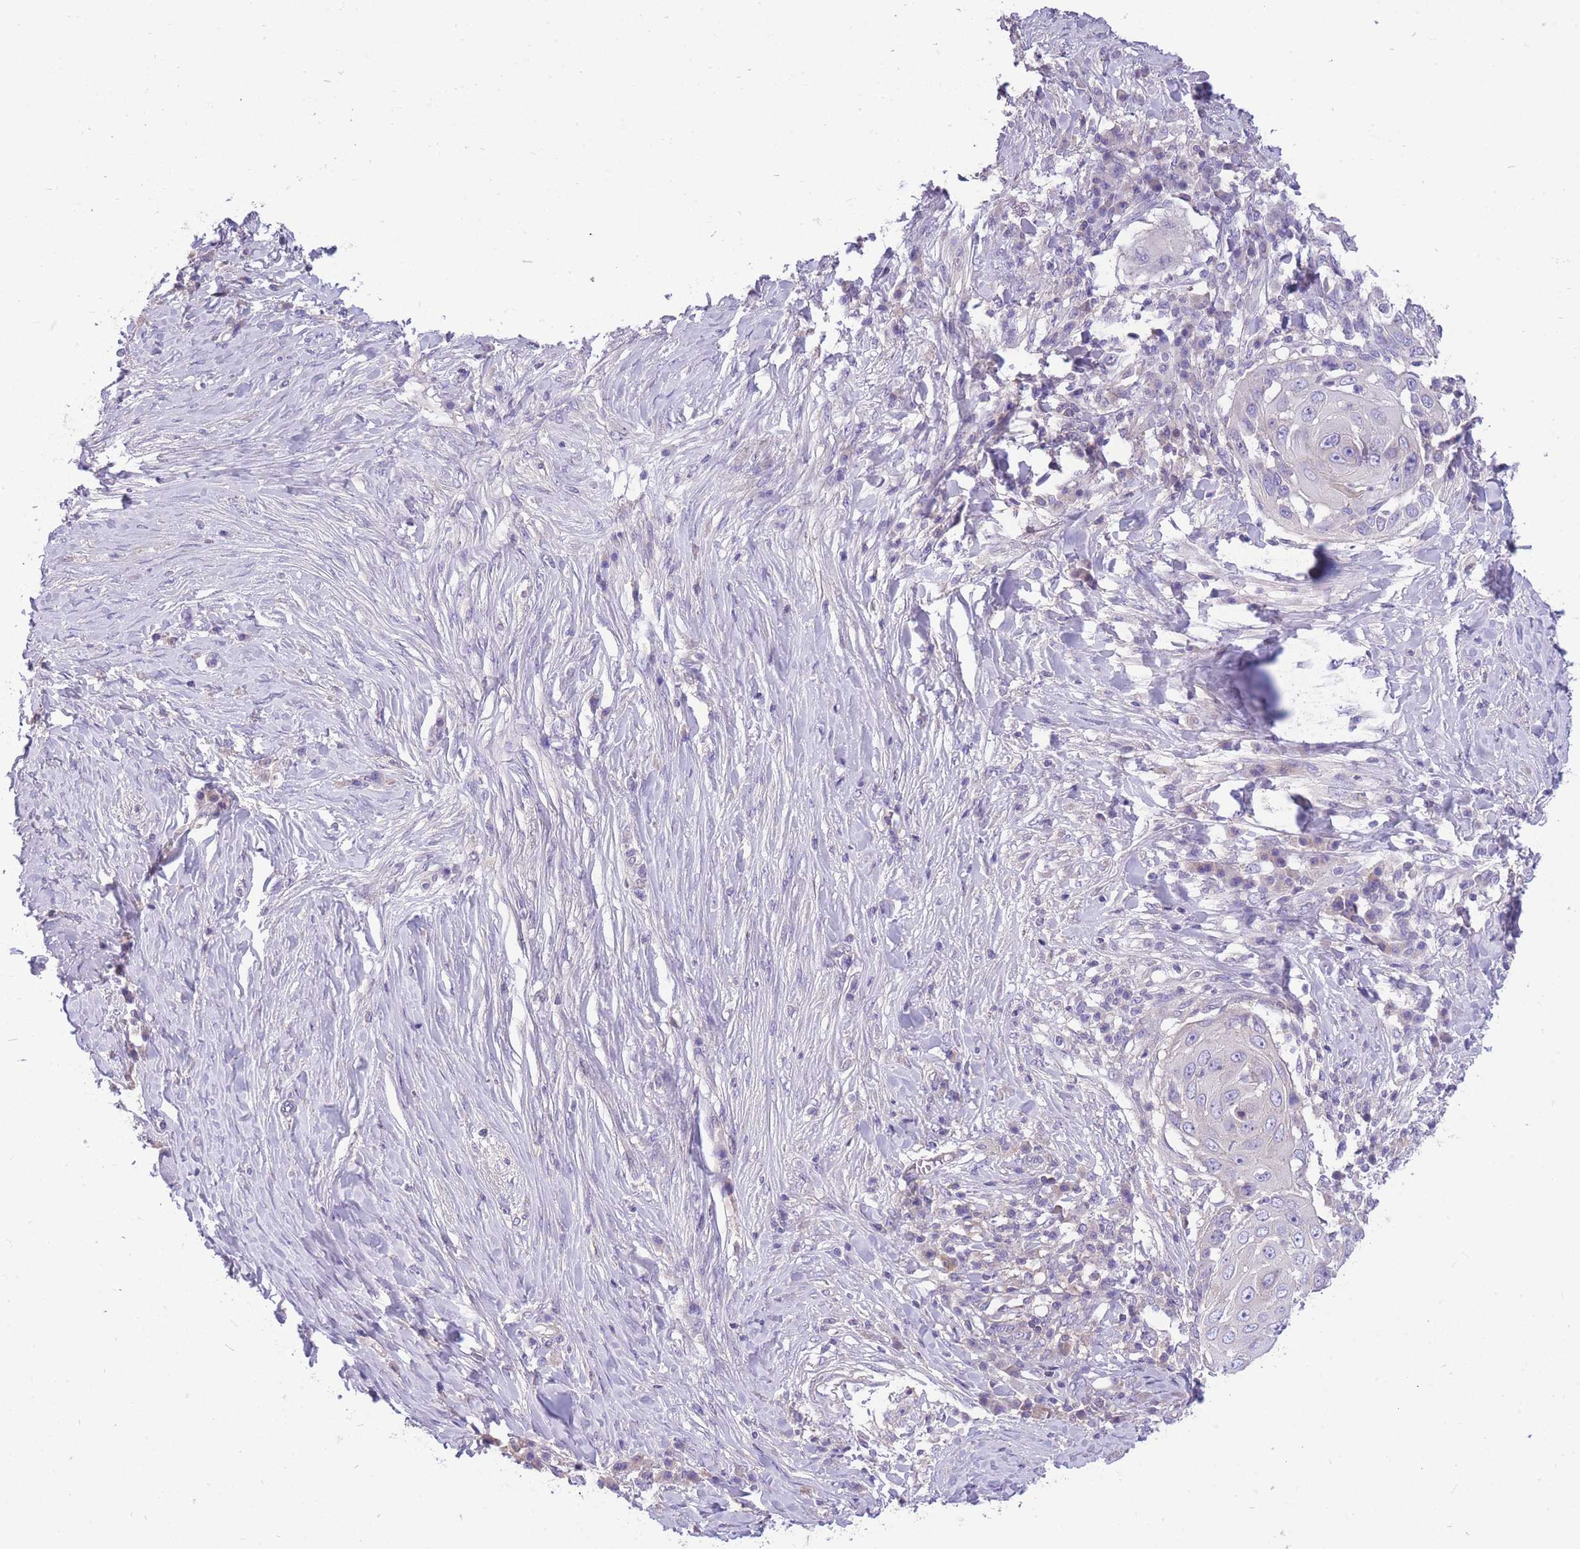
{"staining": {"intensity": "negative", "quantity": "none", "location": "none"}, "tissue": "skin cancer", "cell_type": "Tumor cells", "image_type": "cancer", "snomed": [{"axis": "morphology", "description": "Squamous cell carcinoma, NOS"}, {"axis": "topography", "description": "Skin"}], "caption": "DAB (3,3'-diaminobenzidine) immunohistochemical staining of human skin squamous cell carcinoma demonstrates no significant staining in tumor cells.", "gene": "OR5T1", "patient": {"sex": "female", "age": 44}}